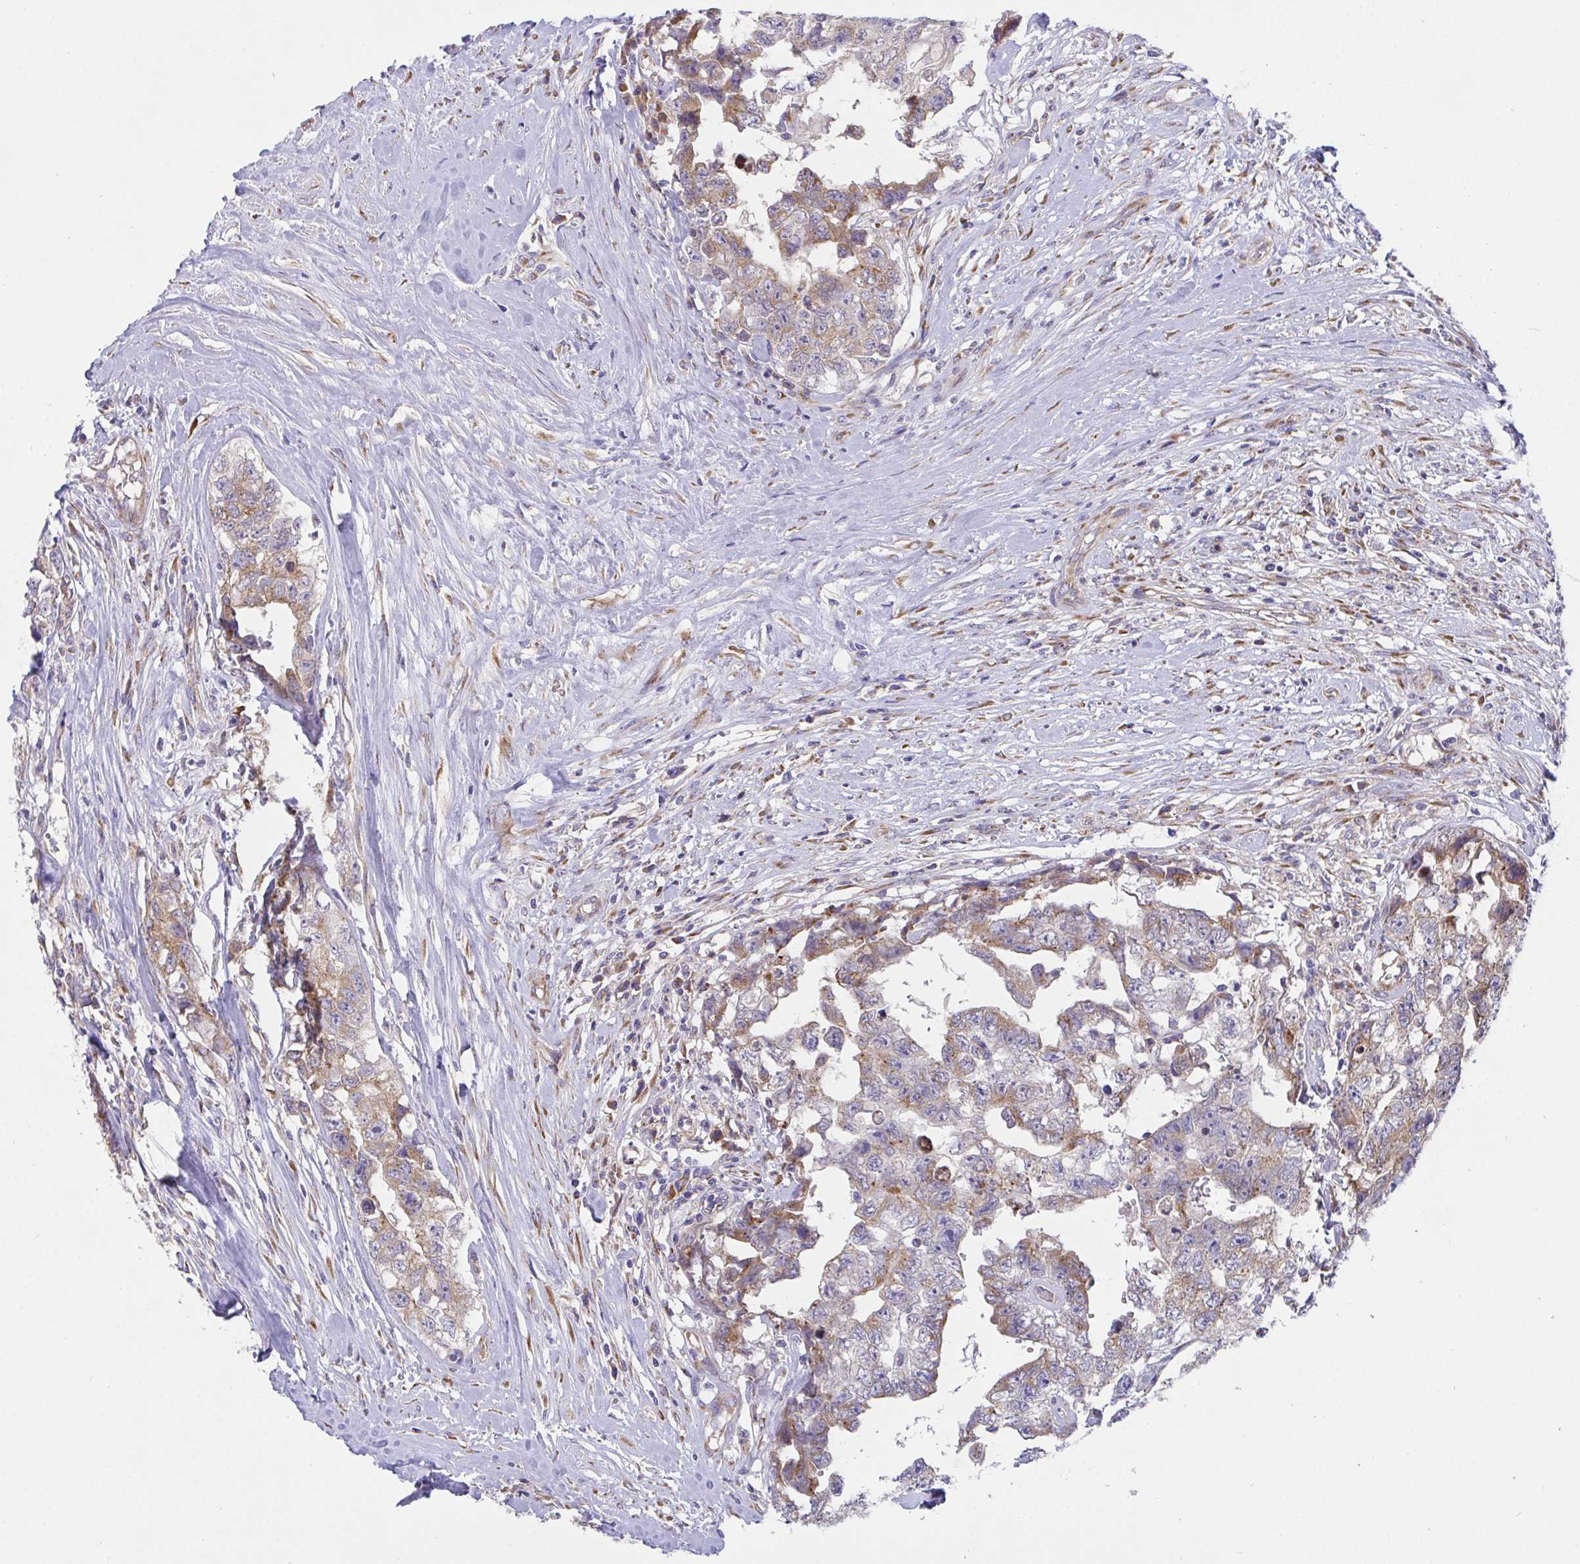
{"staining": {"intensity": "weak", "quantity": ">75%", "location": "cytoplasmic/membranous"}, "tissue": "testis cancer", "cell_type": "Tumor cells", "image_type": "cancer", "snomed": [{"axis": "morphology", "description": "Carcinoma, Embryonal, NOS"}, {"axis": "topography", "description": "Testis"}], "caption": "Embryonal carcinoma (testis) tissue exhibits weak cytoplasmic/membranous staining in about >75% of tumor cells The protein of interest is stained brown, and the nuclei are stained in blue (DAB (3,3'-diaminobenzidine) IHC with brightfield microscopy, high magnification).", "gene": "MIA3", "patient": {"sex": "male", "age": 22}}